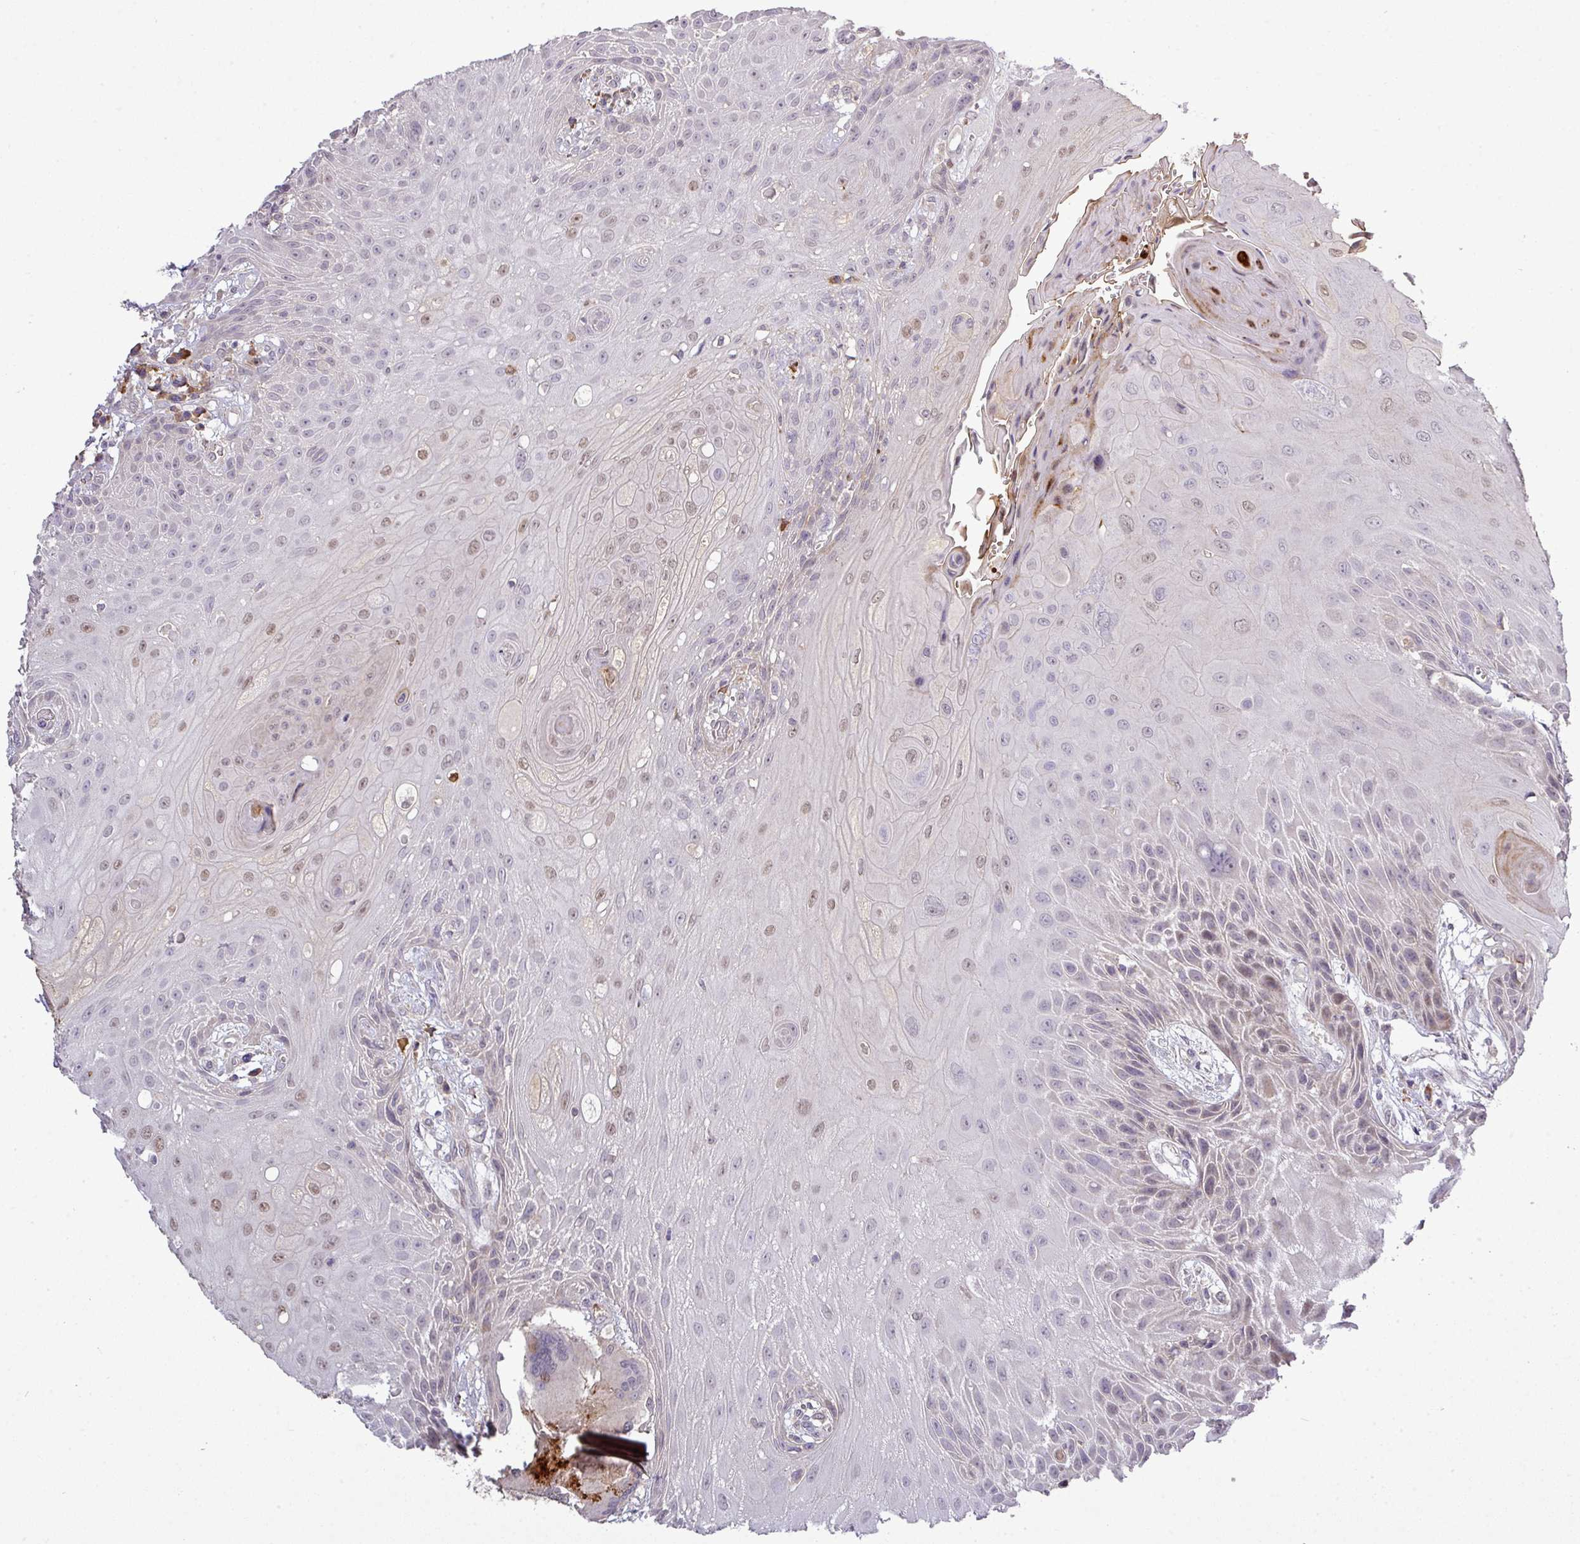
{"staining": {"intensity": "weak", "quantity": "25%-75%", "location": "nuclear"}, "tissue": "head and neck cancer", "cell_type": "Tumor cells", "image_type": "cancer", "snomed": [{"axis": "morphology", "description": "Squamous cell carcinoma, NOS"}, {"axis": "topography", "description": "Head-Neck"}], "caption": "A histopathology image of human head and neck squamous cell carcinoma stained for a protein exhibits weak nuclear brown staining in tumor cells. Using DAB (brown) and hematoxylin (blue) stains, captured at high magnification using brightfield microscopy.", "gene": "TPRA1", "patient": {"sex": "female", "age": 73}}